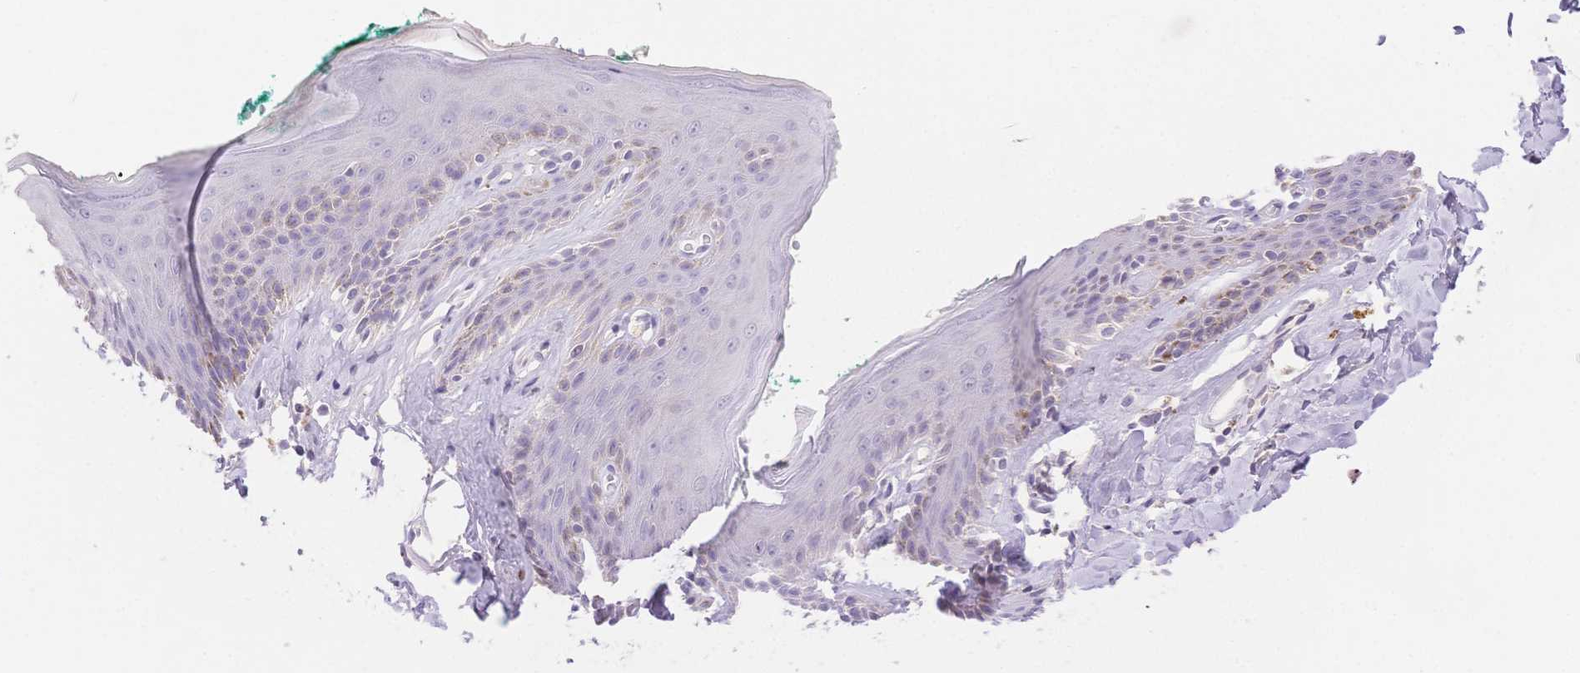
{"staining": {"intensity": "negative", "quantity": "none", "location": "none"}, "tissue": "skin", "cell_type": "Epidermal cells", "image_type": "normal", "snomed": [{"axis": "morphology", "description": "Normal tissue, NOS"}, {"axis": "topography", "description": "Vulva"}, {"axis": "topography", "description": "Peripheral nerve tissue"}], "caption": "Immunohistochemistry (IHC) of normal skin demonstrates no positivity in epidermal cells. Brightfield microscopy of immunohistochemistry (IHC) stained with DAB (3,3'-diaminobenzidine) (brown) and hematoxylin (blue), captured at high magnification.", "gene": "MYOM1", "patient": {"sex": "female", "age": 66}}